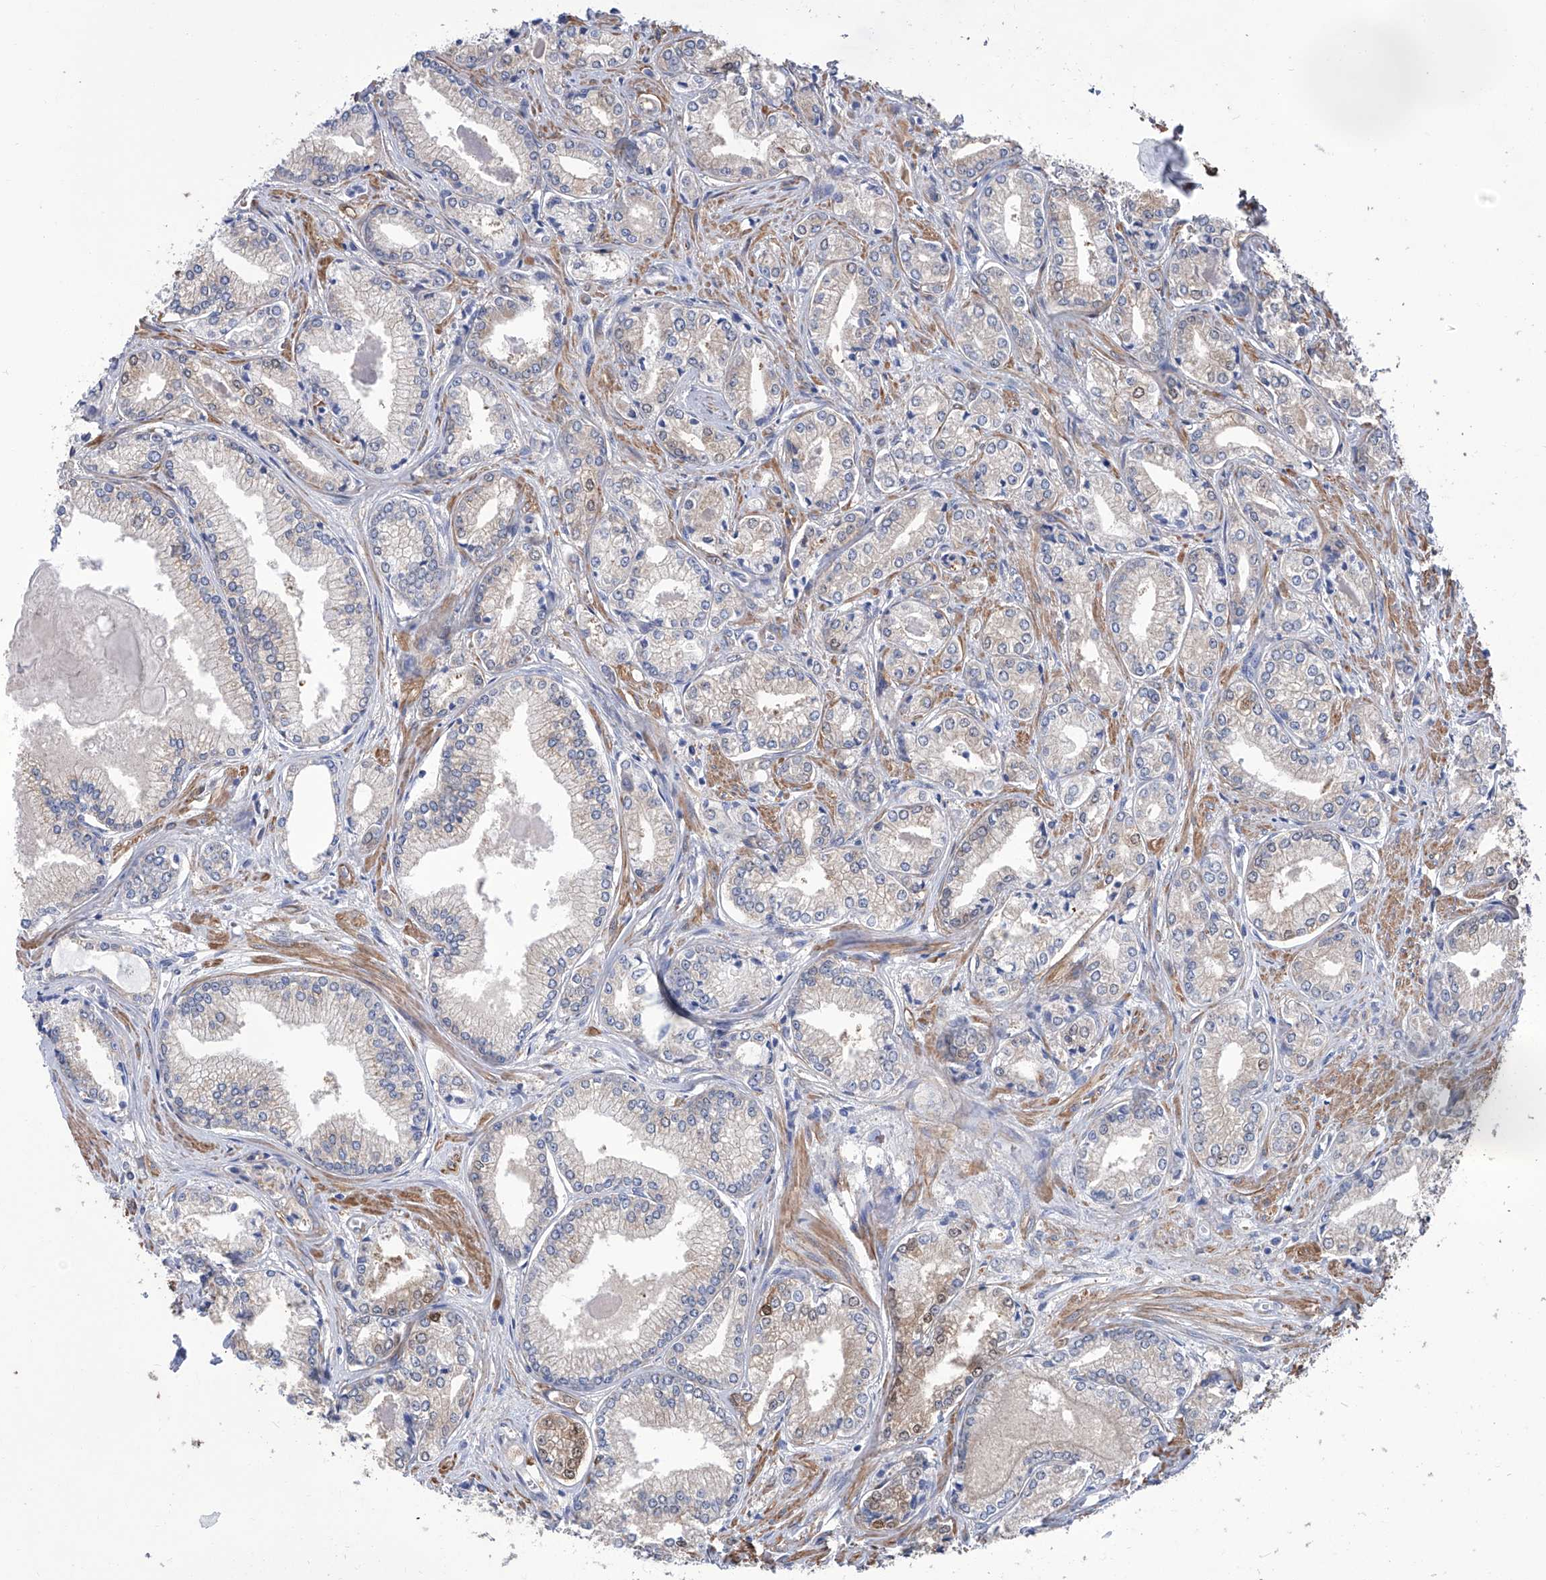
{"staining": {"intensity": "weak", "quantity": "<25%", "location": "cytoplasmic/membranous"}, "tissue": "prostate cancer", "cell_type": "Tumor cells", "image_type": "cancer", "snomed": [{"axis": "morphology", "description": "Adenocarcinoma, Low grade"}, {"axis": "topography", "description": "Prostate"}], "caption": "High magnification brightfield microscopy of prostate low-grade adenocarcinoma stained with DAB (3,3'-diaminobenzidine) (brown) and counterstained with hematoxylin (blue): tumor cells show no significant staining.", "gene": "SMS", "patient": {"sex": "male", "age": 60}}